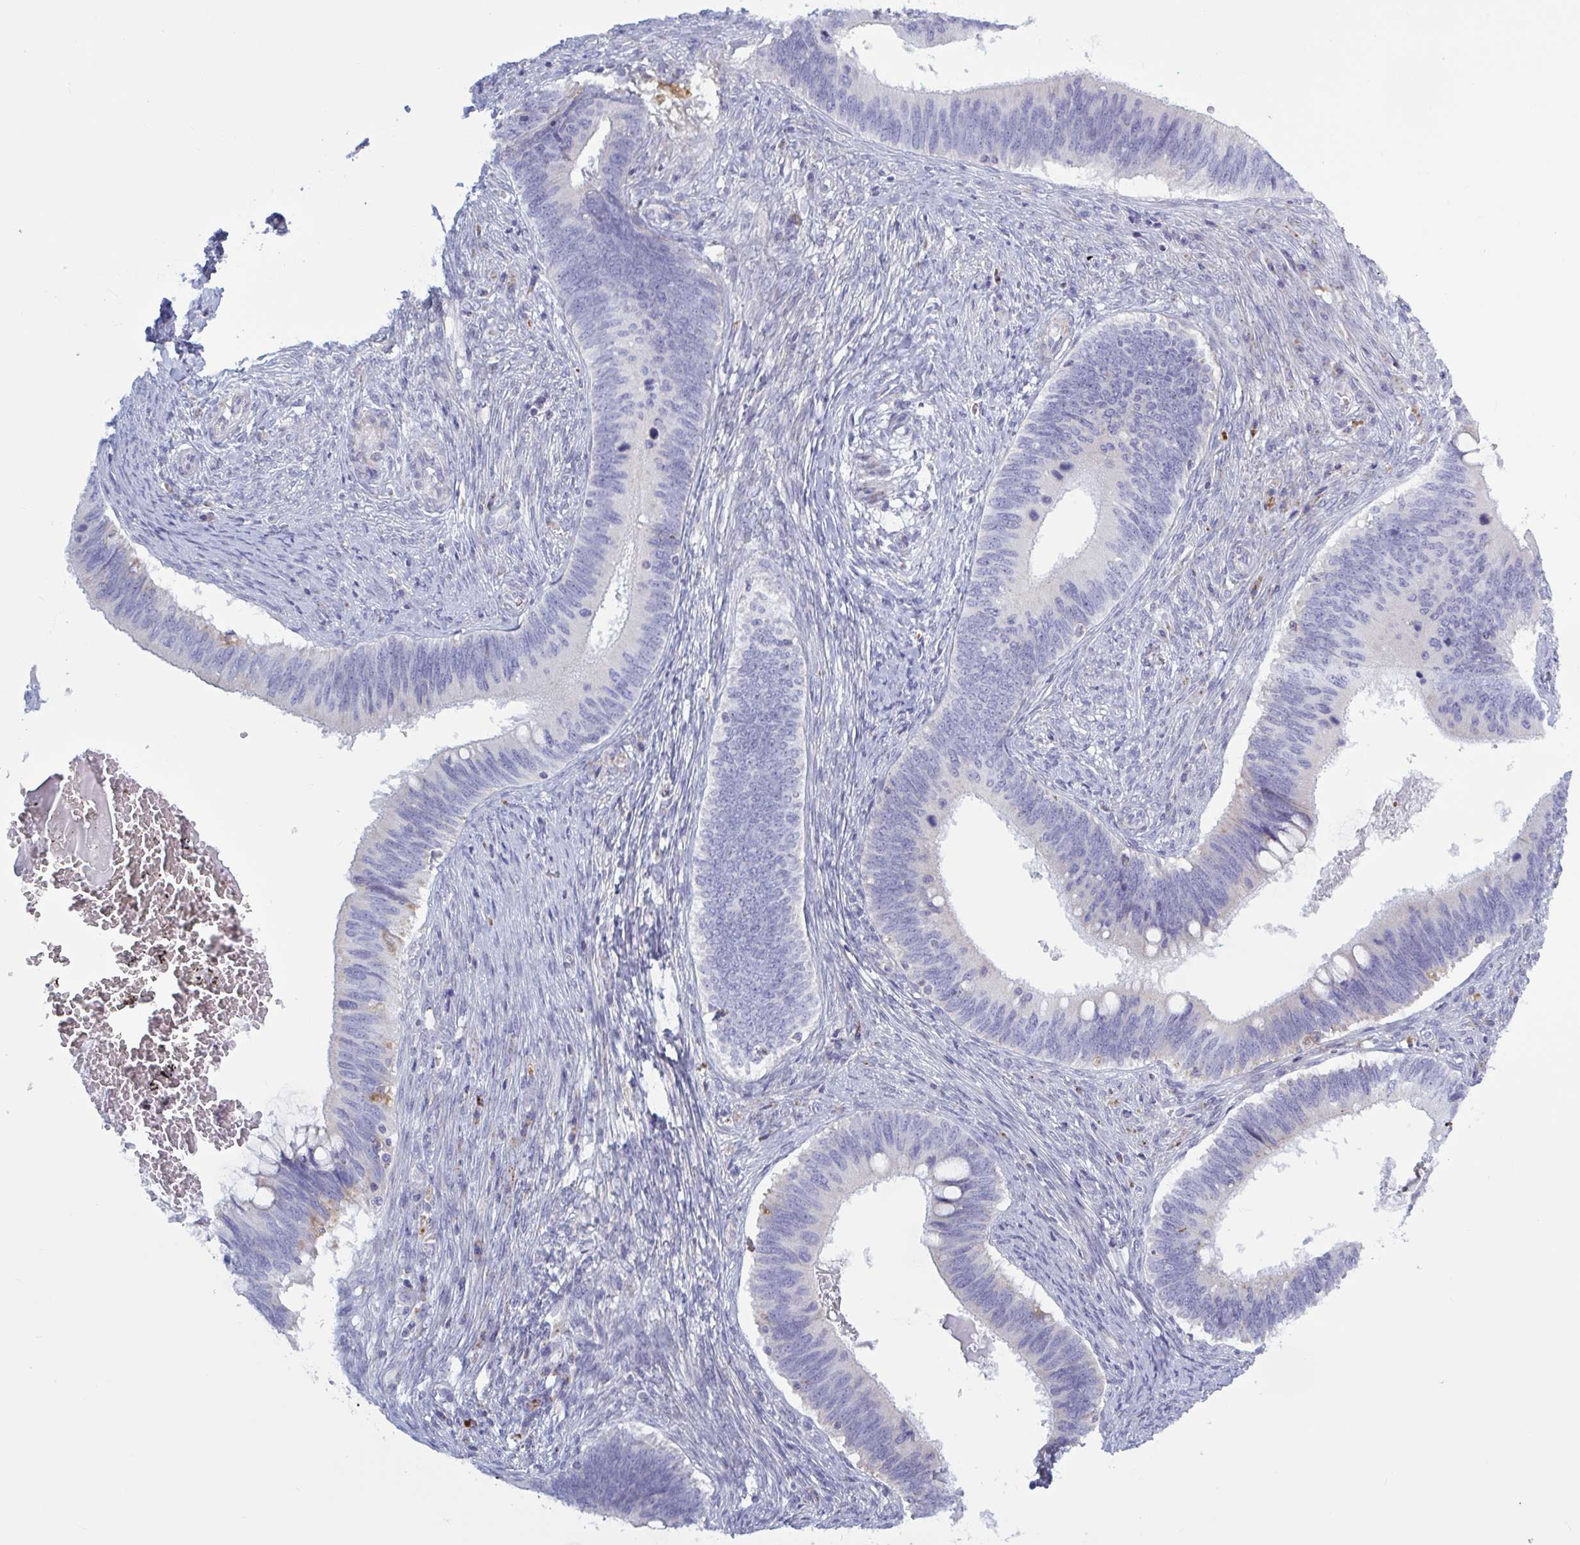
{"staining": {"intensity": "negative", "quantity": "none", "location": "none"}, "tissue": "cervical cancer", "cell_type": "Tumor cells", "image_type": "cancer", "snomed": [{"axis": "morphology", "description": "Adenocarcinoma, NOS"}, {"axis": "topography", "description": "Cervix"}], "caption": "Cervical adenocarcinoma stained for a protein using immunohistochemistry (IHC) displays no expression tumor cells.", "gene": "ATG9A", "patient": {"sex": "female", "age": 42}}